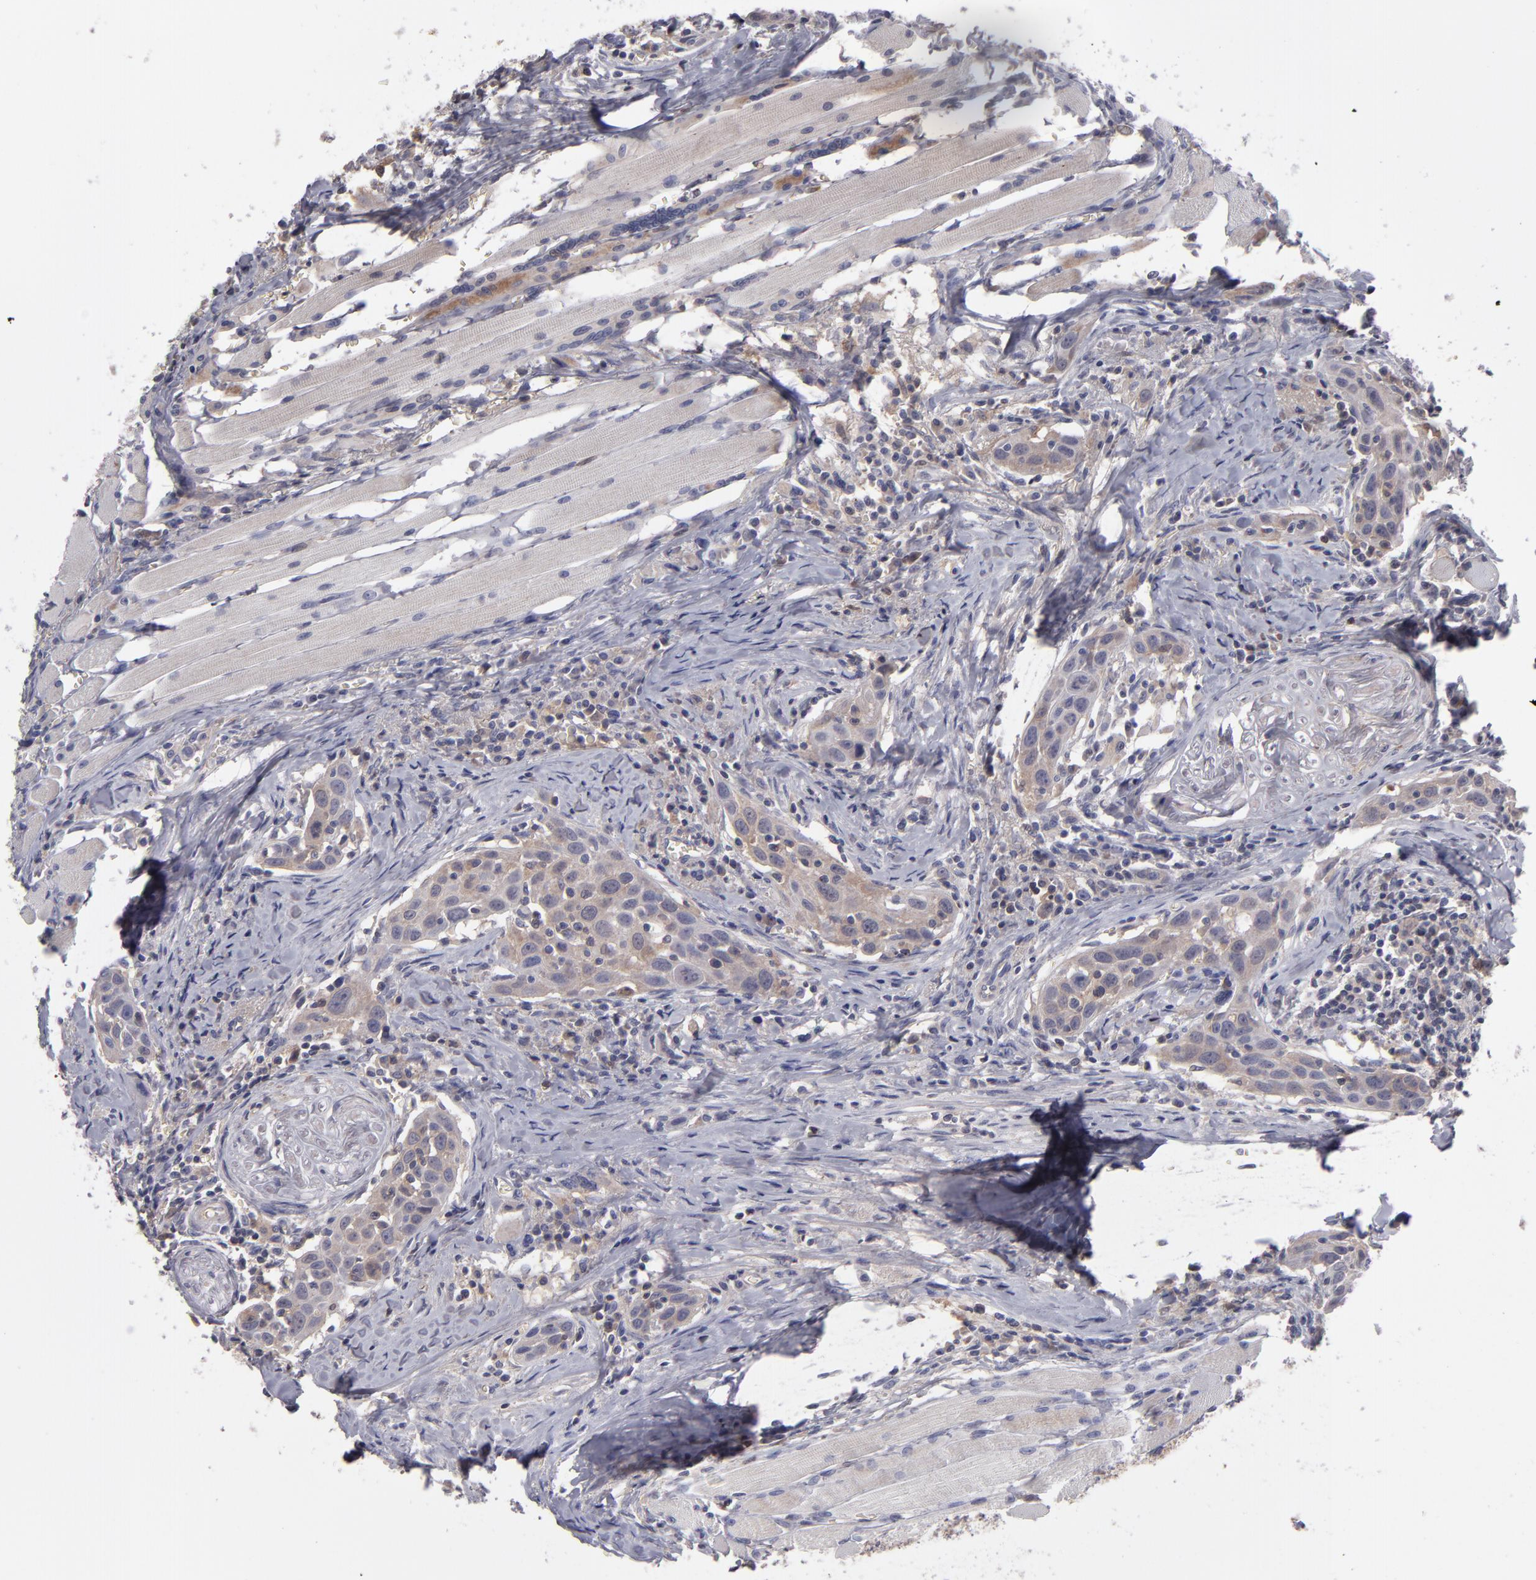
{"staining": {"intensity": "weak", "quantity": "25%-75%", "location": "cytoplasmic/membranous"}, "tissue": "head and neck cancer", "cell_type": "Tumor cells", "image_type": "cancer", "snomed": [{"axis": "morphology", "description": "Squamous cell carcinoma, NOS"}, {"axis": "topography", "description": "Oral tissue"}, {"axis": "topography", "description": "Head-Neck"}], "caption": "The immunohistochemical stain highlights weak cytoplasmic/membranous expression in tumor cells of head and neck cancer tissue. (DAB IHC, brown staining for protein, blue staining for nuclei).", "gene": "ITIH4", "patient": {"sex": "female", "age": 50}}